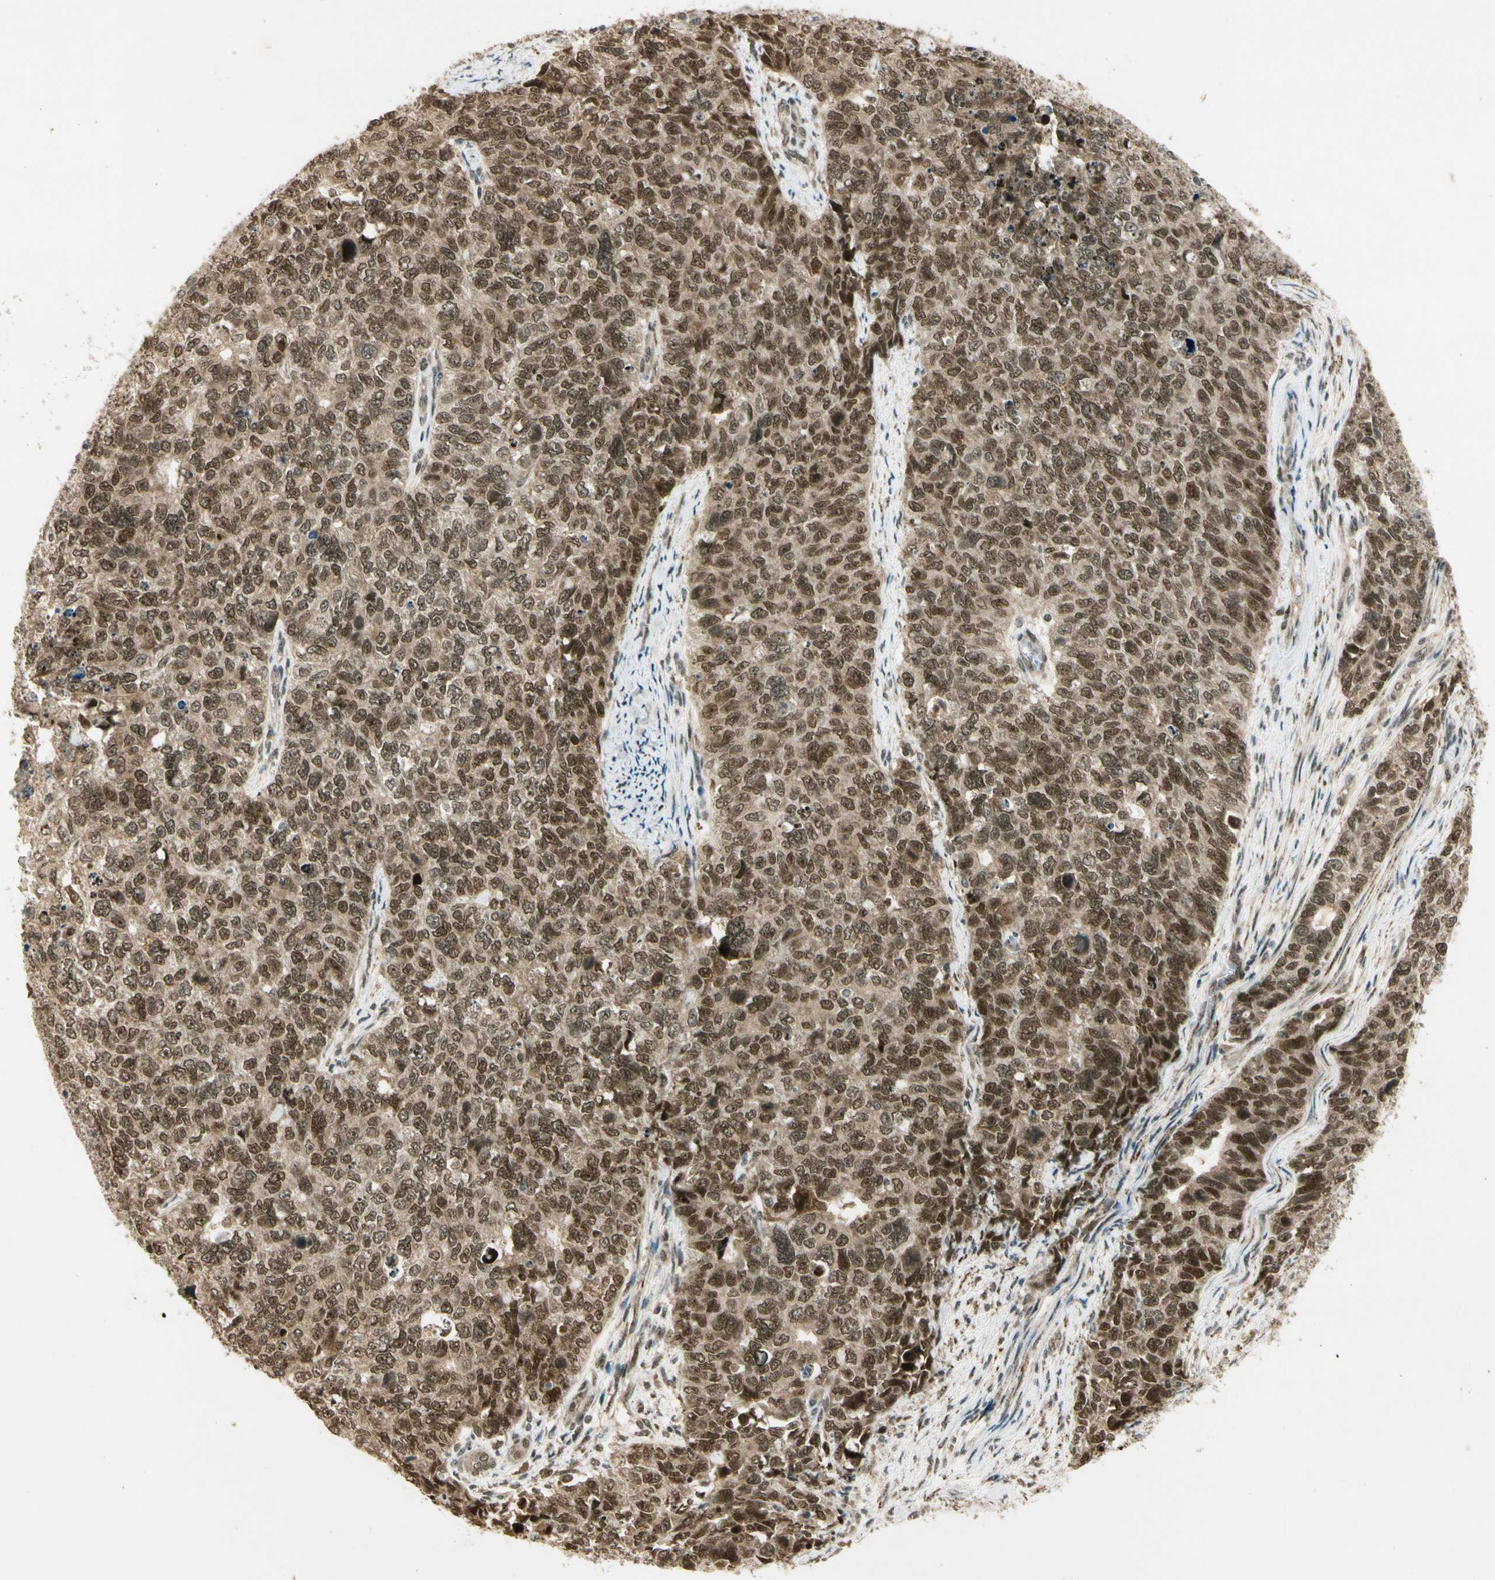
{"staining": {"intensity": "moderate", "quantity": ">75%", "location": "cytoplasmic/membranous,nuclear"}, "tissue": "cervical cancer", "cell_type": "Tumor cells", "image_type": "cancer", "snomed": [{"axis": "morphology", "description": "Squamous cell carcinoma, NOS"}, {"axis": "topography", "description": "Cervix"}], "caption": "This image shows immunohistochemistry staining of cervical cancer, with medium moderate cytoplasmic/membranous and nuclear staining in about >75% of tumor cells.", "gene": "ZNF135", "patient": {"sex": "female", "age": 63}}